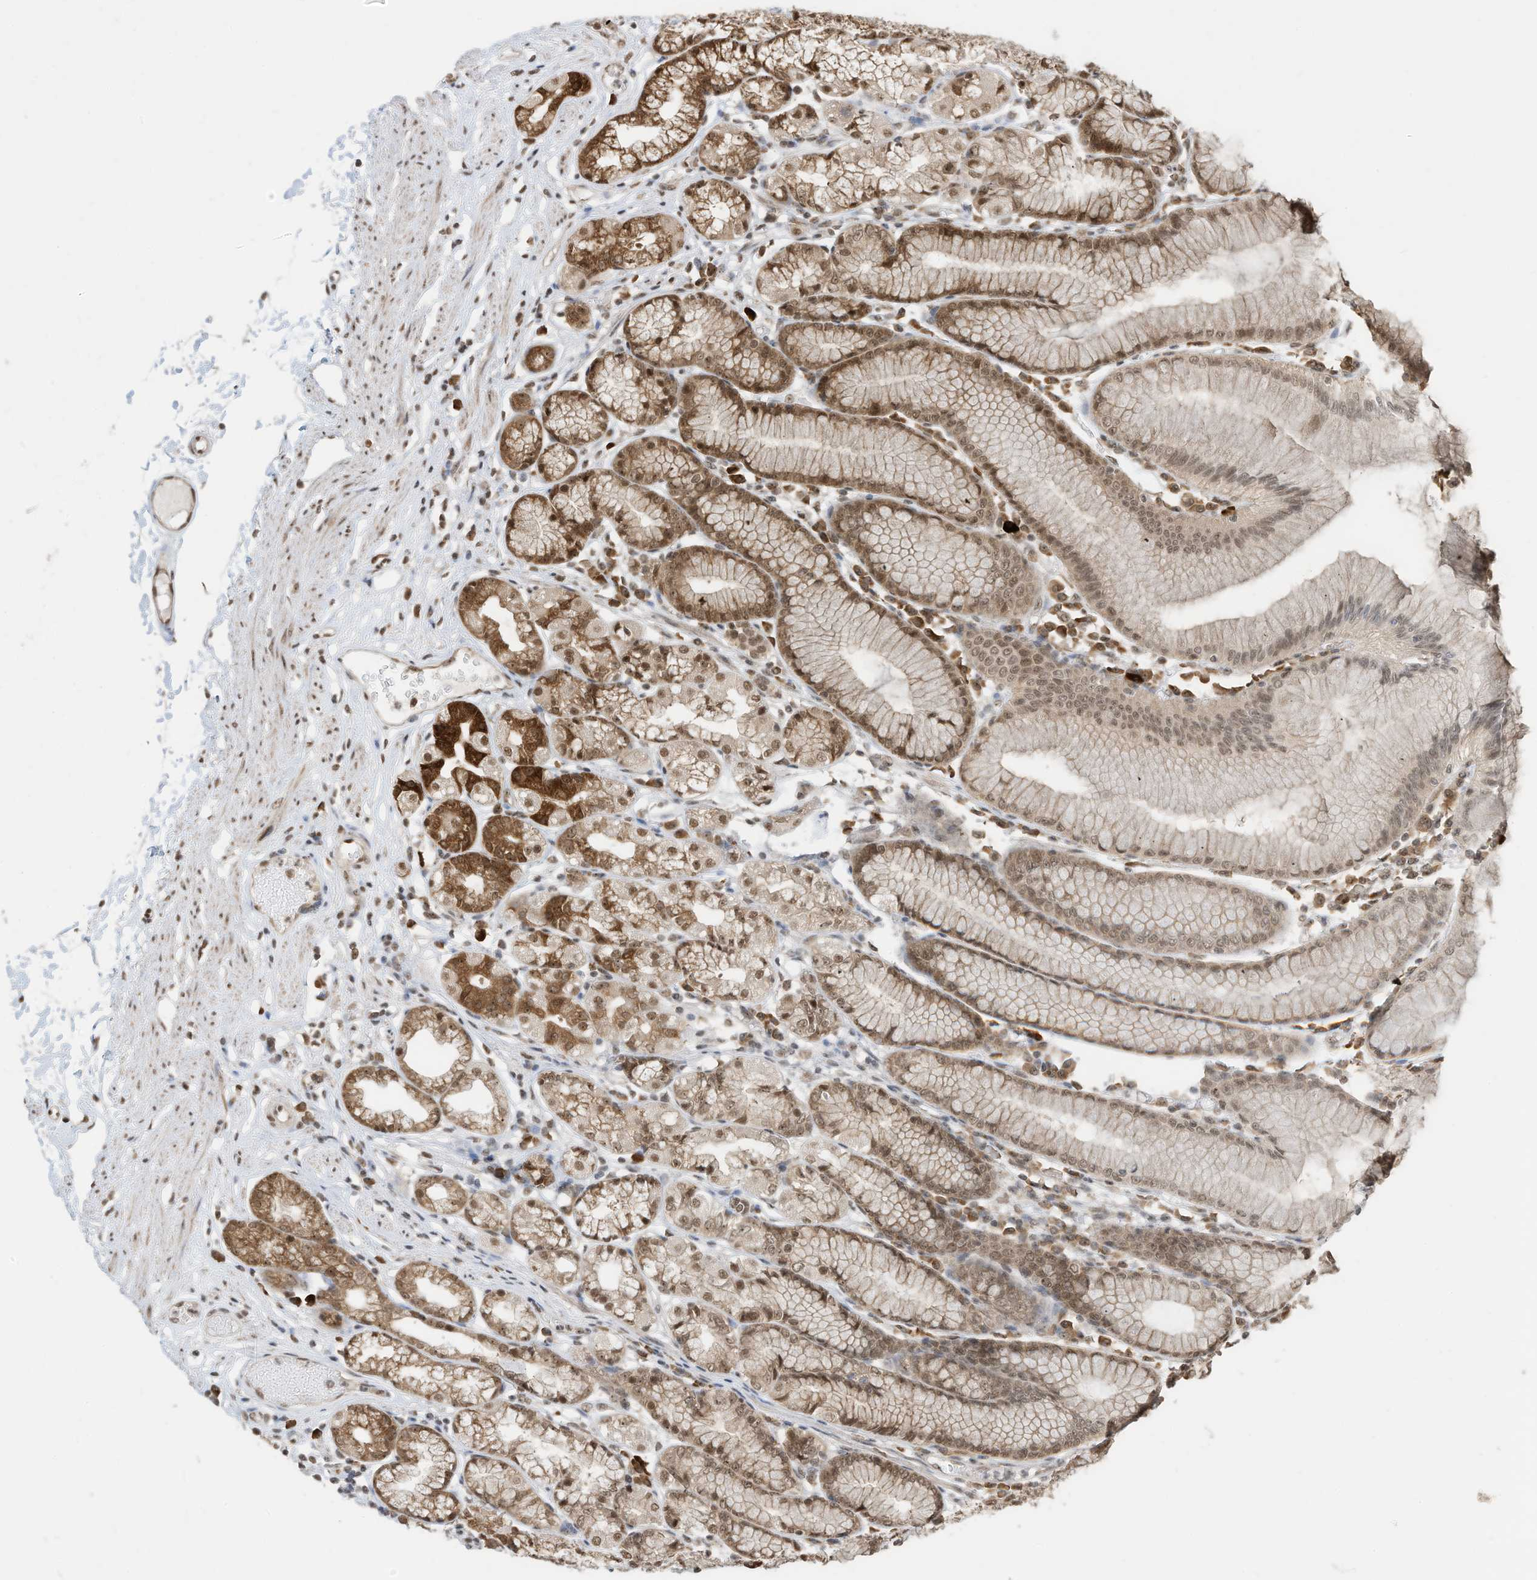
{"staining": {"intensity": "moderate", "quantity": ">75%", "location": "cytoplasmic/membranous,nuclear"}, "tissue": "stomach", "cell_type": "Glandular cells", "image_type": "normal", "snomed": [{"axis": "morphology", "description": "Normal tissue, NOS"}, {"axis": "topography", "description": "Stomach"}], "caption": "Approximately >75% of glandular cells in normal human stomach exhibit moderate cytoplasmic/membranous,nuclear protein positivity as visualized by brown immunohistochemical staining.", "gene": "ZNF195", "patient": {"sex": "female", "age": 57}}